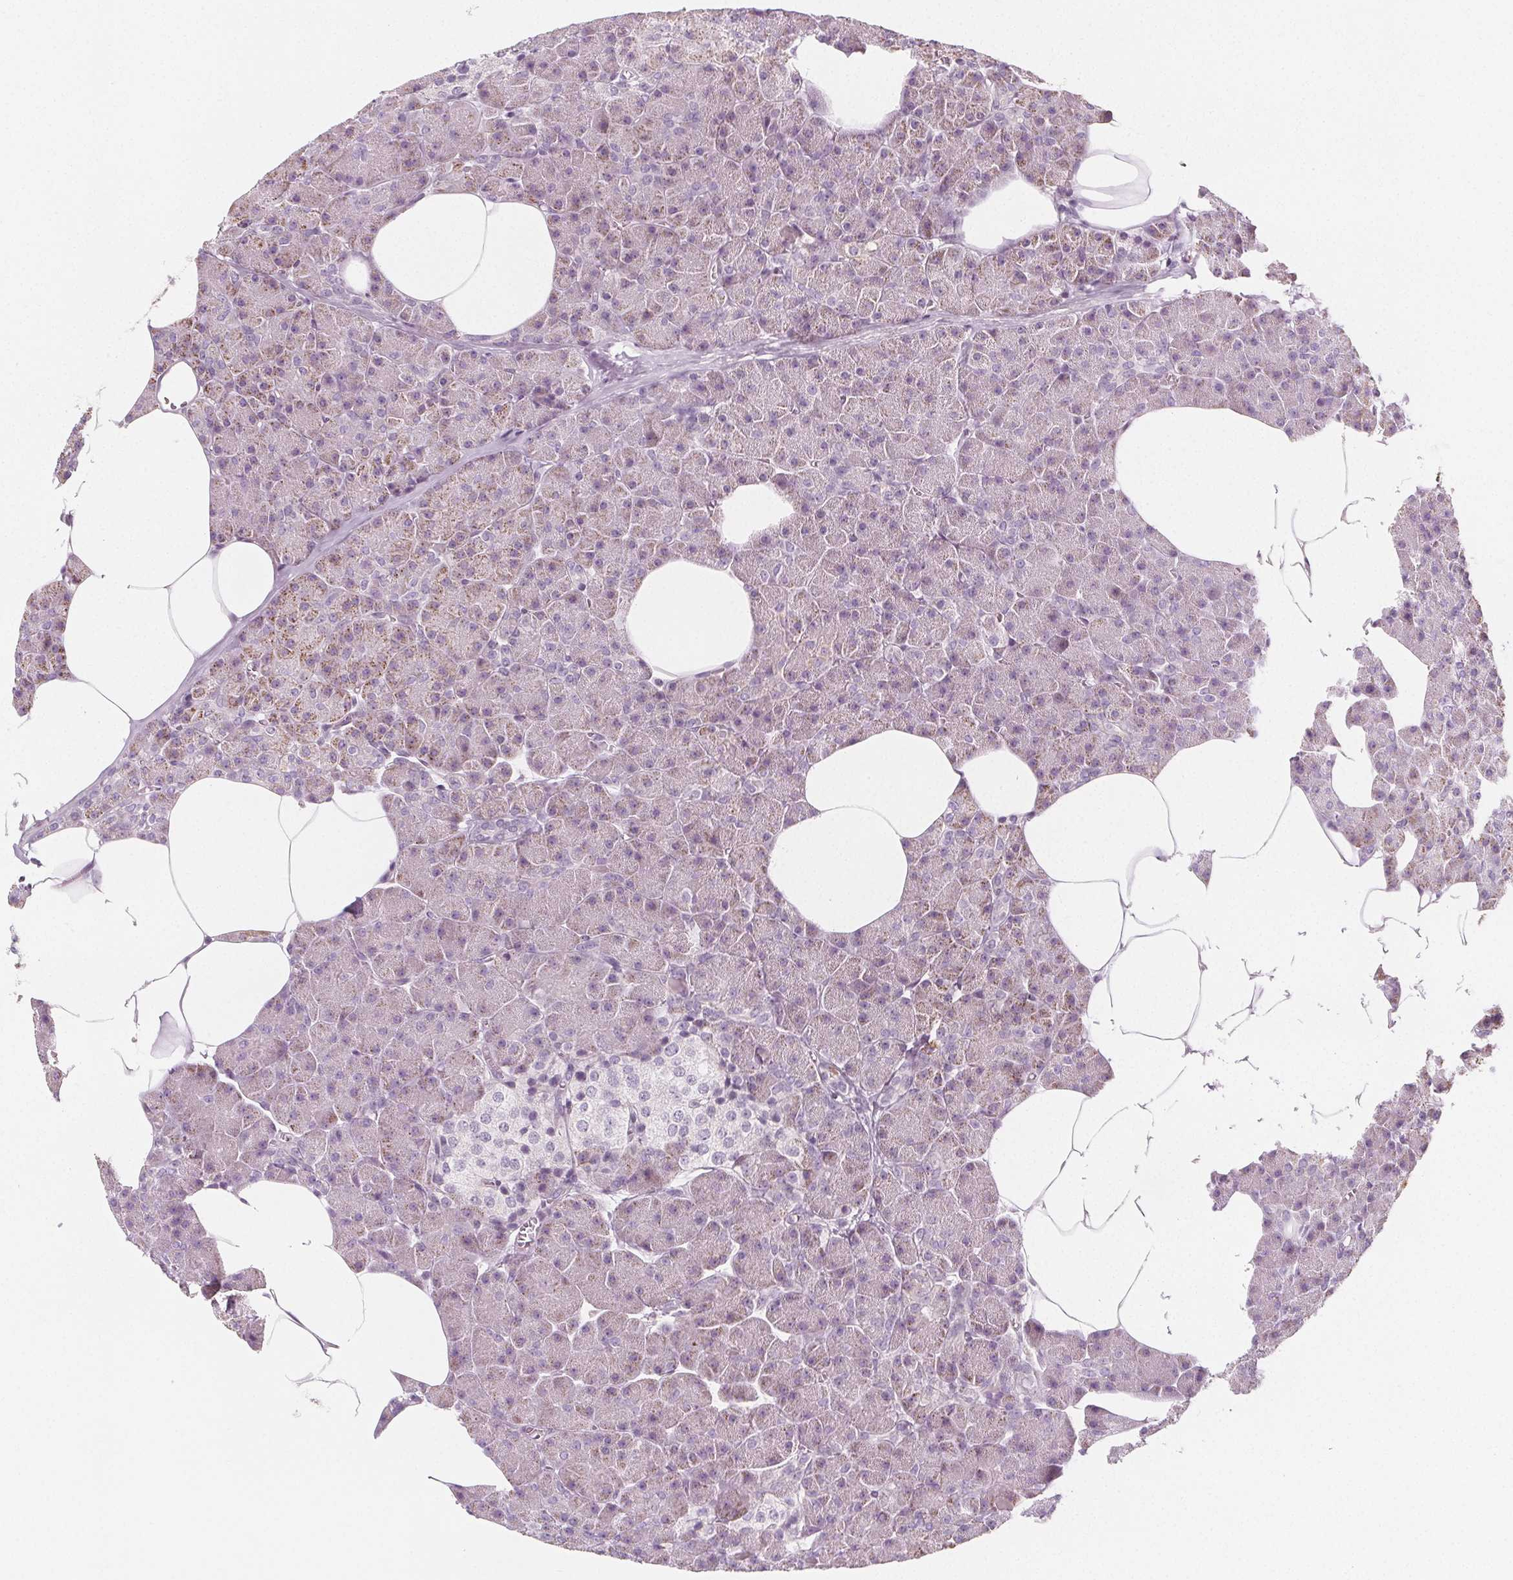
{"staining": {"intensity": "moderate", "quantity": "<25%", "location": "cytoplasmic/membranous"}, "tissue": "pancreas", "cell_type": "Exocrine glandular cells", "image_type": "normal", "snomed": [{"axis": "morphology", "description": "Normal tissue, NOS"}, {"axis": "topography", "description": "Pancreas"}], "caption": "A micrograph of human pancreas stained for a protein exhibits moderate cytoplasmic/membranous brown staining in exocrine glandular cells. Nuclei are stained in blue.", "gene": "IL17C", "patient": {"sex": "female", "age": 45}}